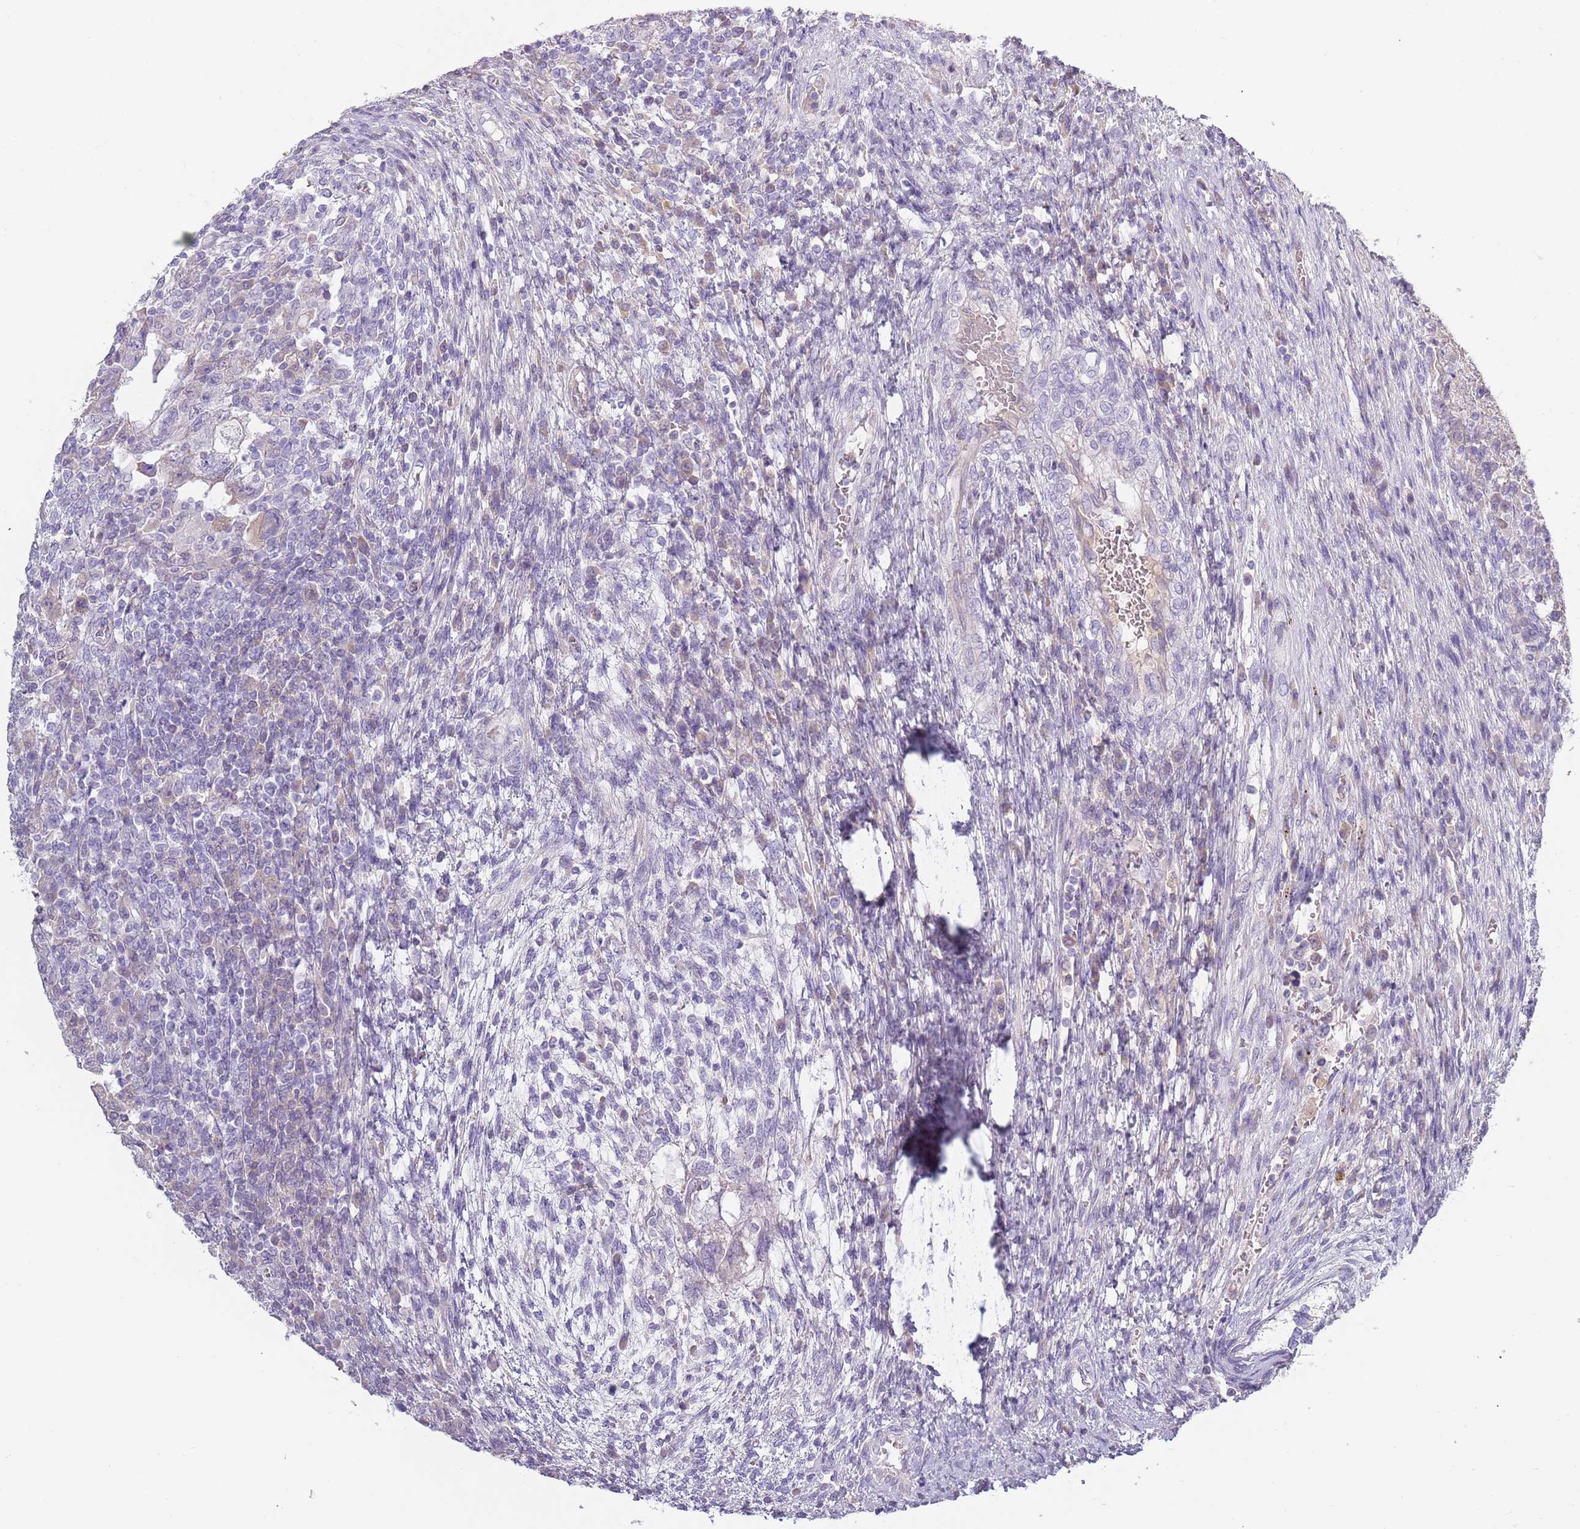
{"staining": {"intensity": "negative", "quantity": "none", "location": "none"}, "tissue": "testis cancer", "cell_type": "Tumor cells", "image_type": "cancer", "snomed": [{"axis": "morphology", "description": "Carcinoma, Embryonal, NOS"}, {"axis": "topography", "description": "Testis"}], "caption": "This is an immunohistochemistry image of human embryonal carcinoma (testis). There is no expression in tumor cells.", "gene": "TNFRSF6B", "patient": {"sex": "male", "age": 26}}